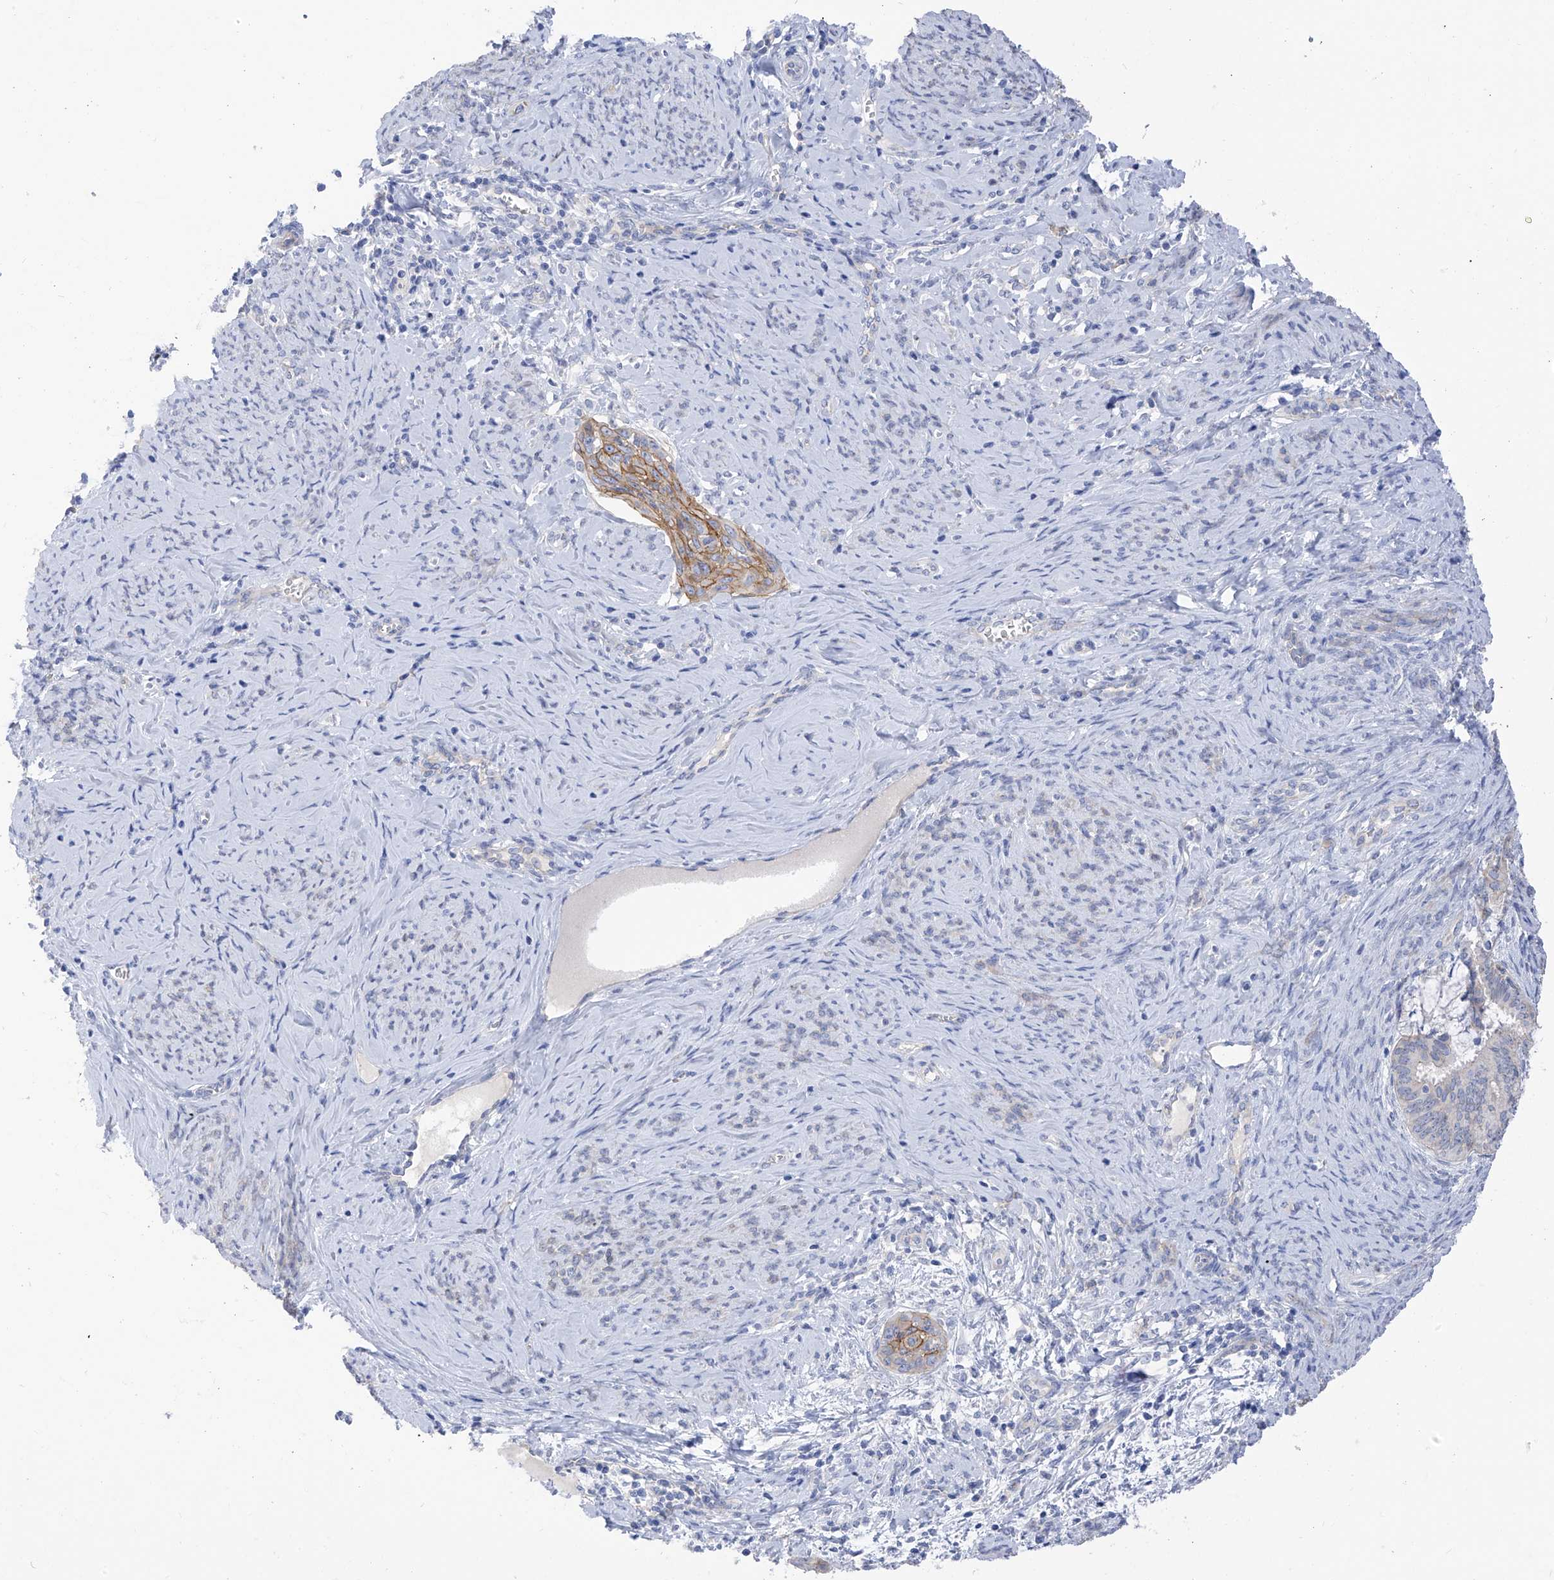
{"staining": {"intensity": "moderate", "quantity": "<25%", "location": "cytoplasmic/membranous"}, "tissue": "cervical cancer", "cell_type": "Tumor cells", "image_type": "cancer", "snomed": [{"axis": "morphology", "description": "Squamous cell carcinoma, NOS"}, {"axis": "topography", "description": "Cervix"}], "caption": "High-power microscopy captured an immunohistochemistry histopathology image of cervical squamous cell carcinoma, revealing moderate cytoplasmic/membranous expression in about <25% of tumor cells.", "gene": "ITGA9", "patient": {"sex": "female", "age": 33}}